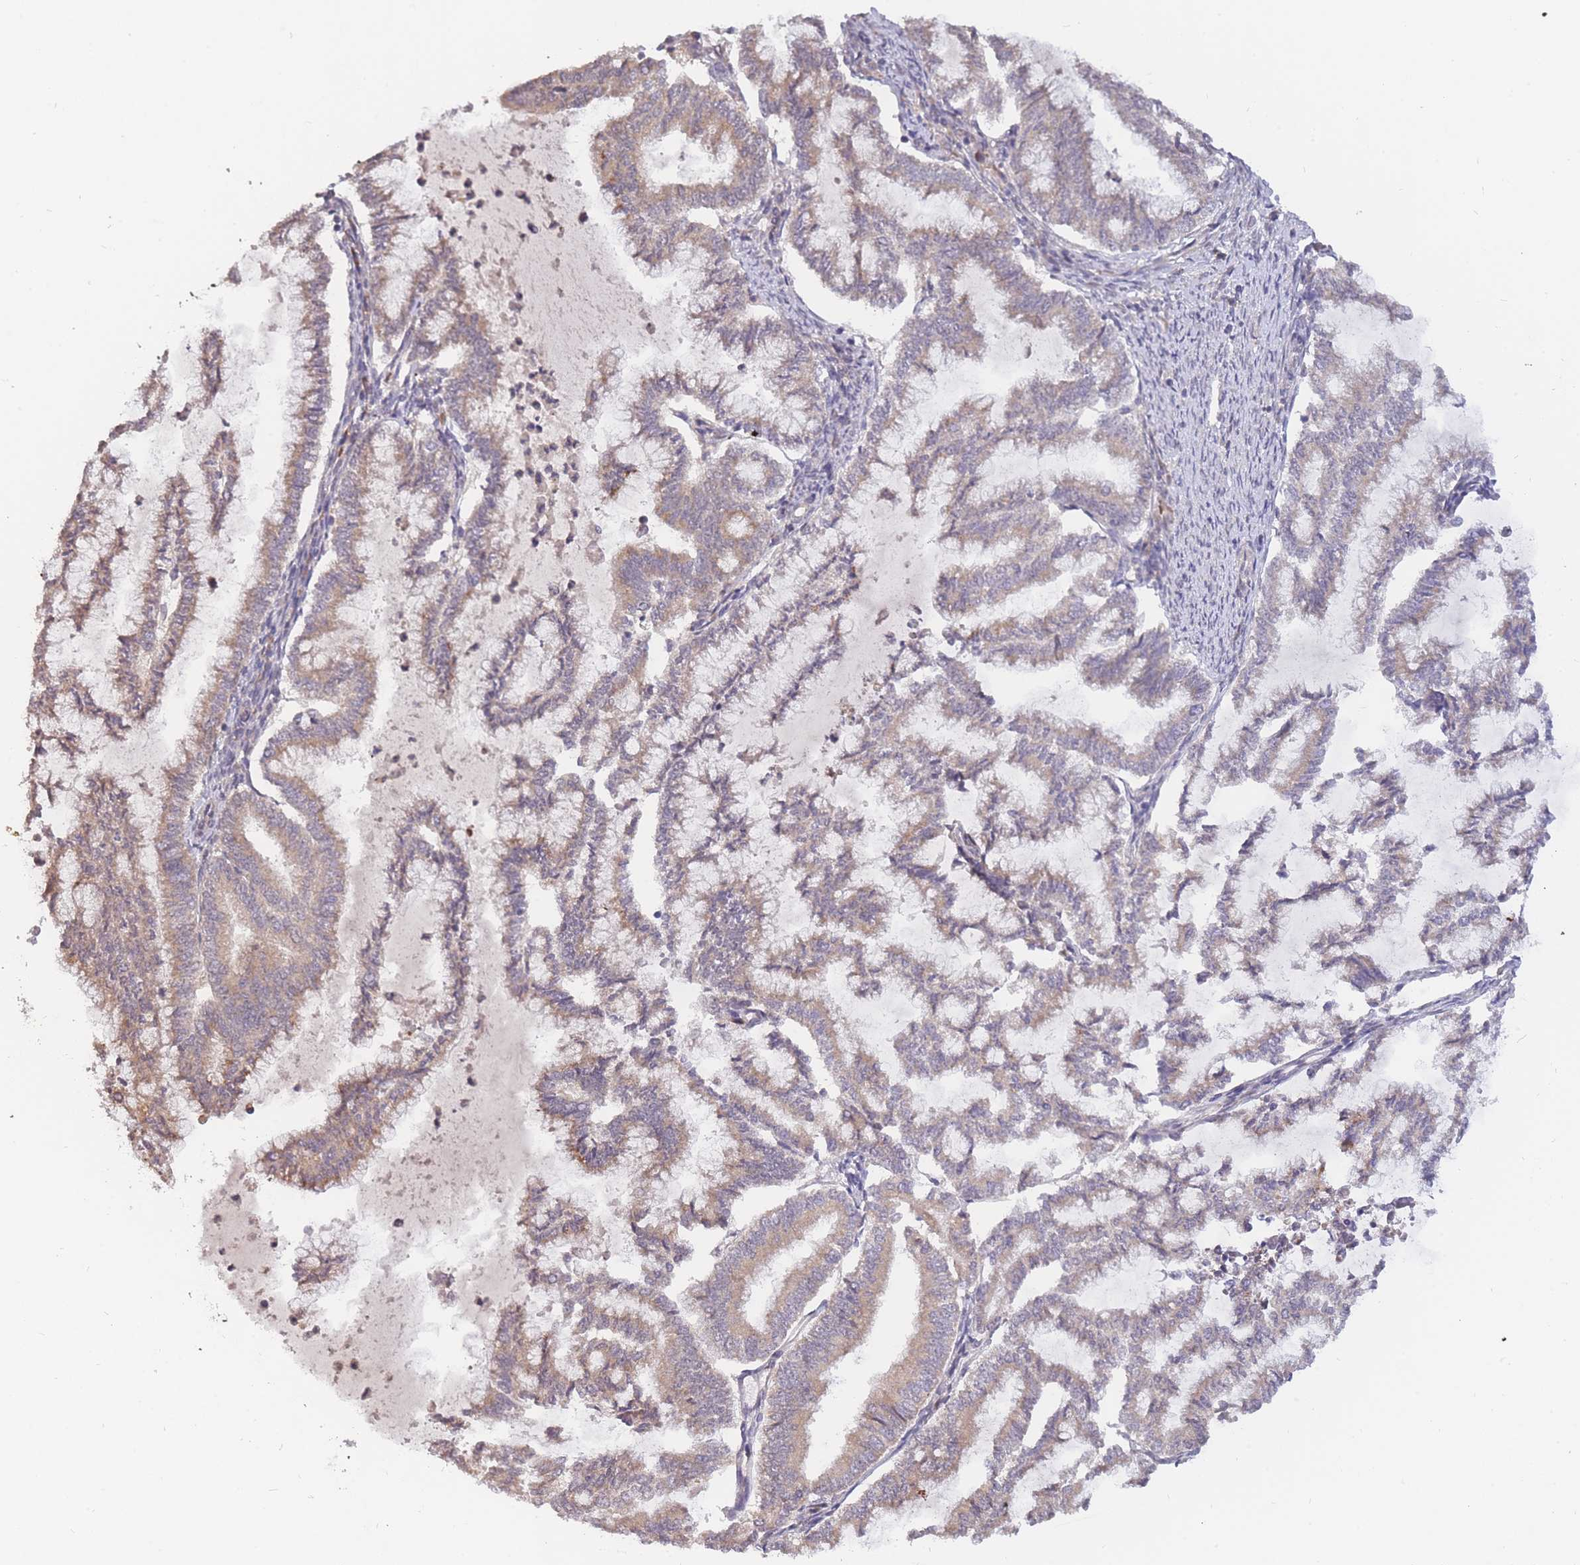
{"staining": {"intensity": "weak", "quantity": "25%-75%", "location": "cytoplasmic/membranous"}, "tissue": "endometrial cancer", "cell_type": "Tumor cells", "image_type": "cancer", "snomed": [{"axis": "morphology", "description": "Adenocarcinoma, NOS"}, {"axis": "topography", "description": "Endometrium"}], "caption": "Immunohistochemistry (IHC) of endometrial cancer reveals low levels of weak cytoplasmic/membranous positivity in approximately 25%-75% of tumor cells. The staining was performed using DAB to visualize the protein expression in brown, while the nuclei were stained in blue with hematoxylin (Magnification: 20x).", "gene": "SMC6", "patient": {"sex": "female", "age": 79}}